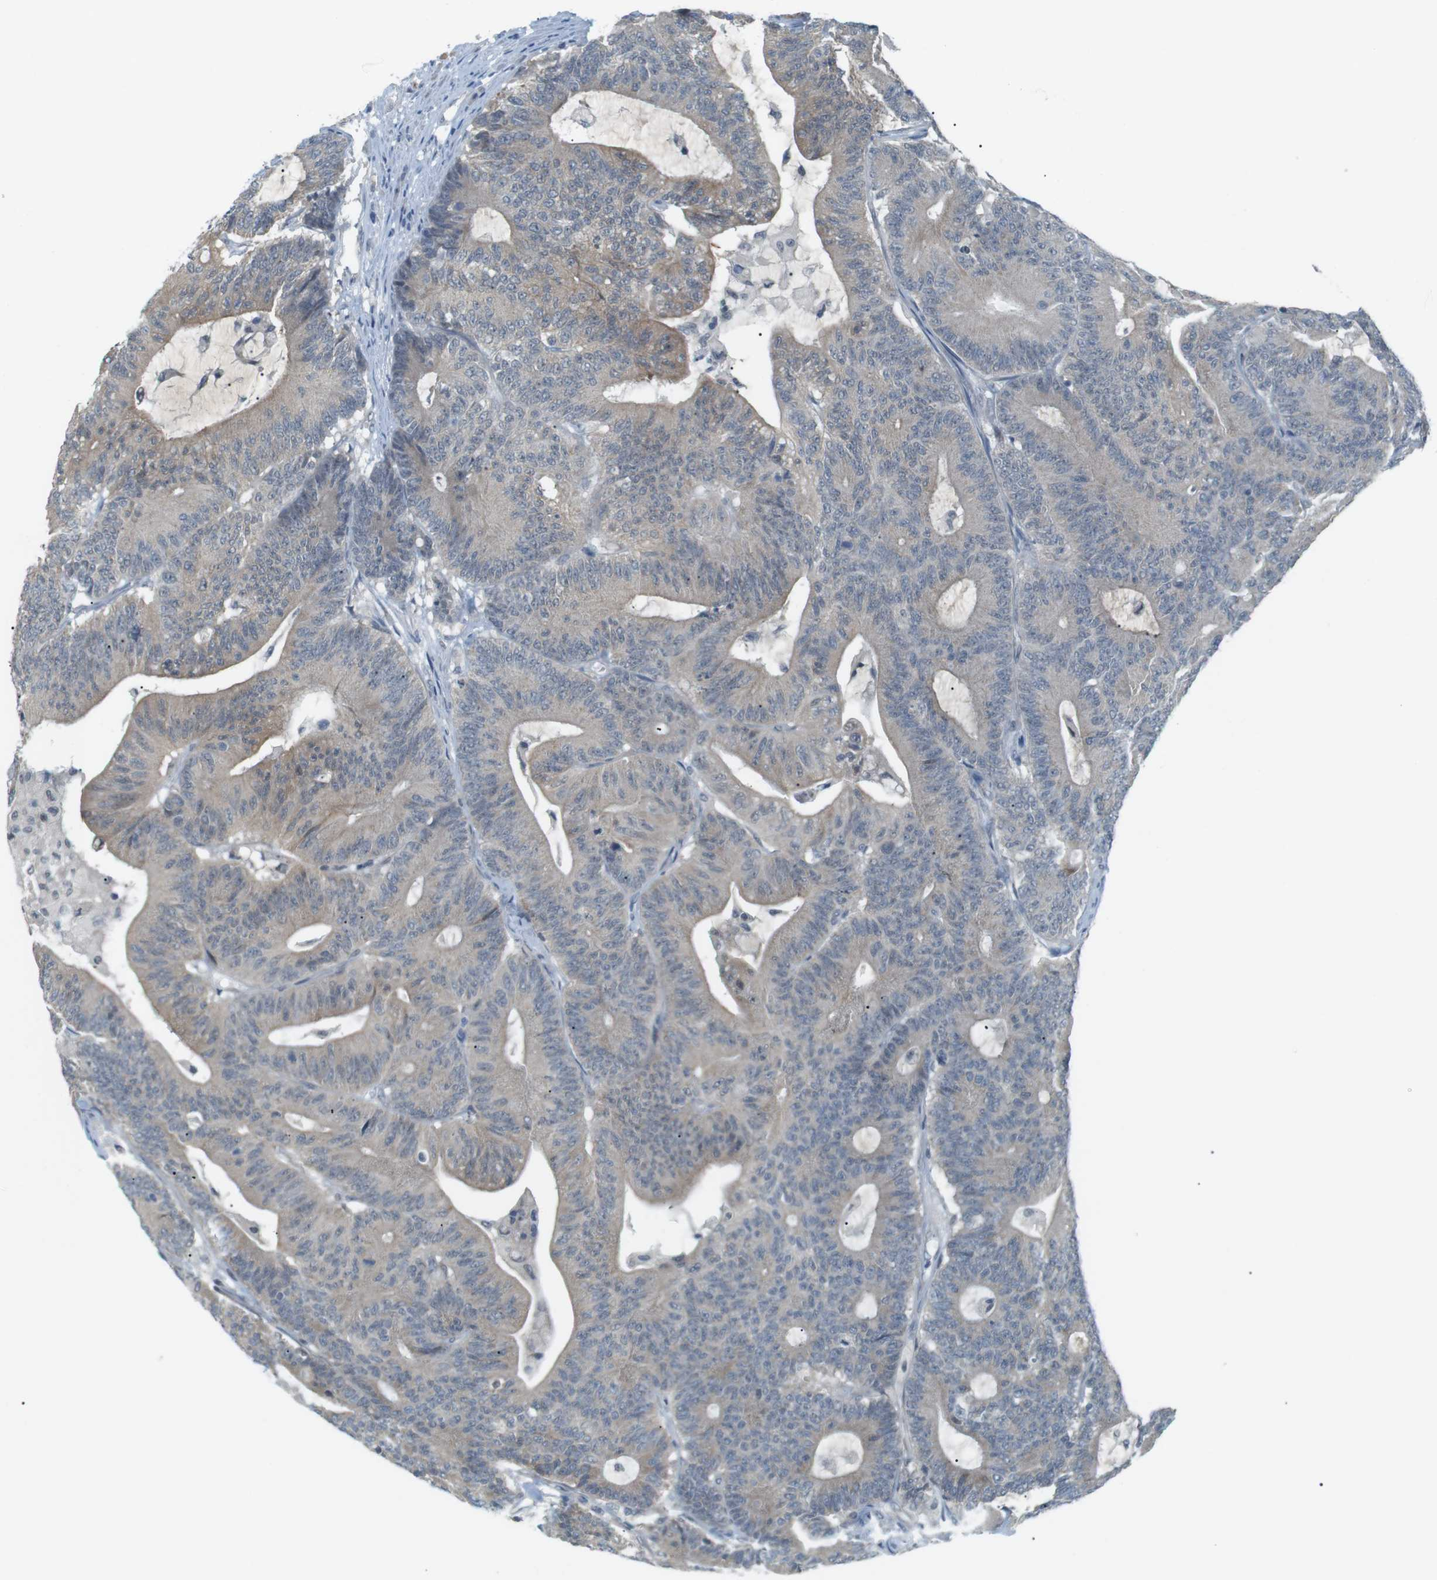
{"staining": {"intensity": "weak", "quantity": "<25%", "location": "cytoplasmic/membranous"}, "tissue": "colorectal cancer", "cell_type": "Tumor cells", "image_type": "cancer", "snomed": [{"axis": "morphology", "description": "Adenocarcinoma, NOS"}, {"axis": "topography", "description": "Colon"}], "caption": "High power microscopy photomicrograph of an immunohistochemistry (IHC) image of colorectal adenocarcinoma, revealing no significant expression in tumor cells.", "gene": "RTN3", "patient": {"sex": "female", "age": 84}}